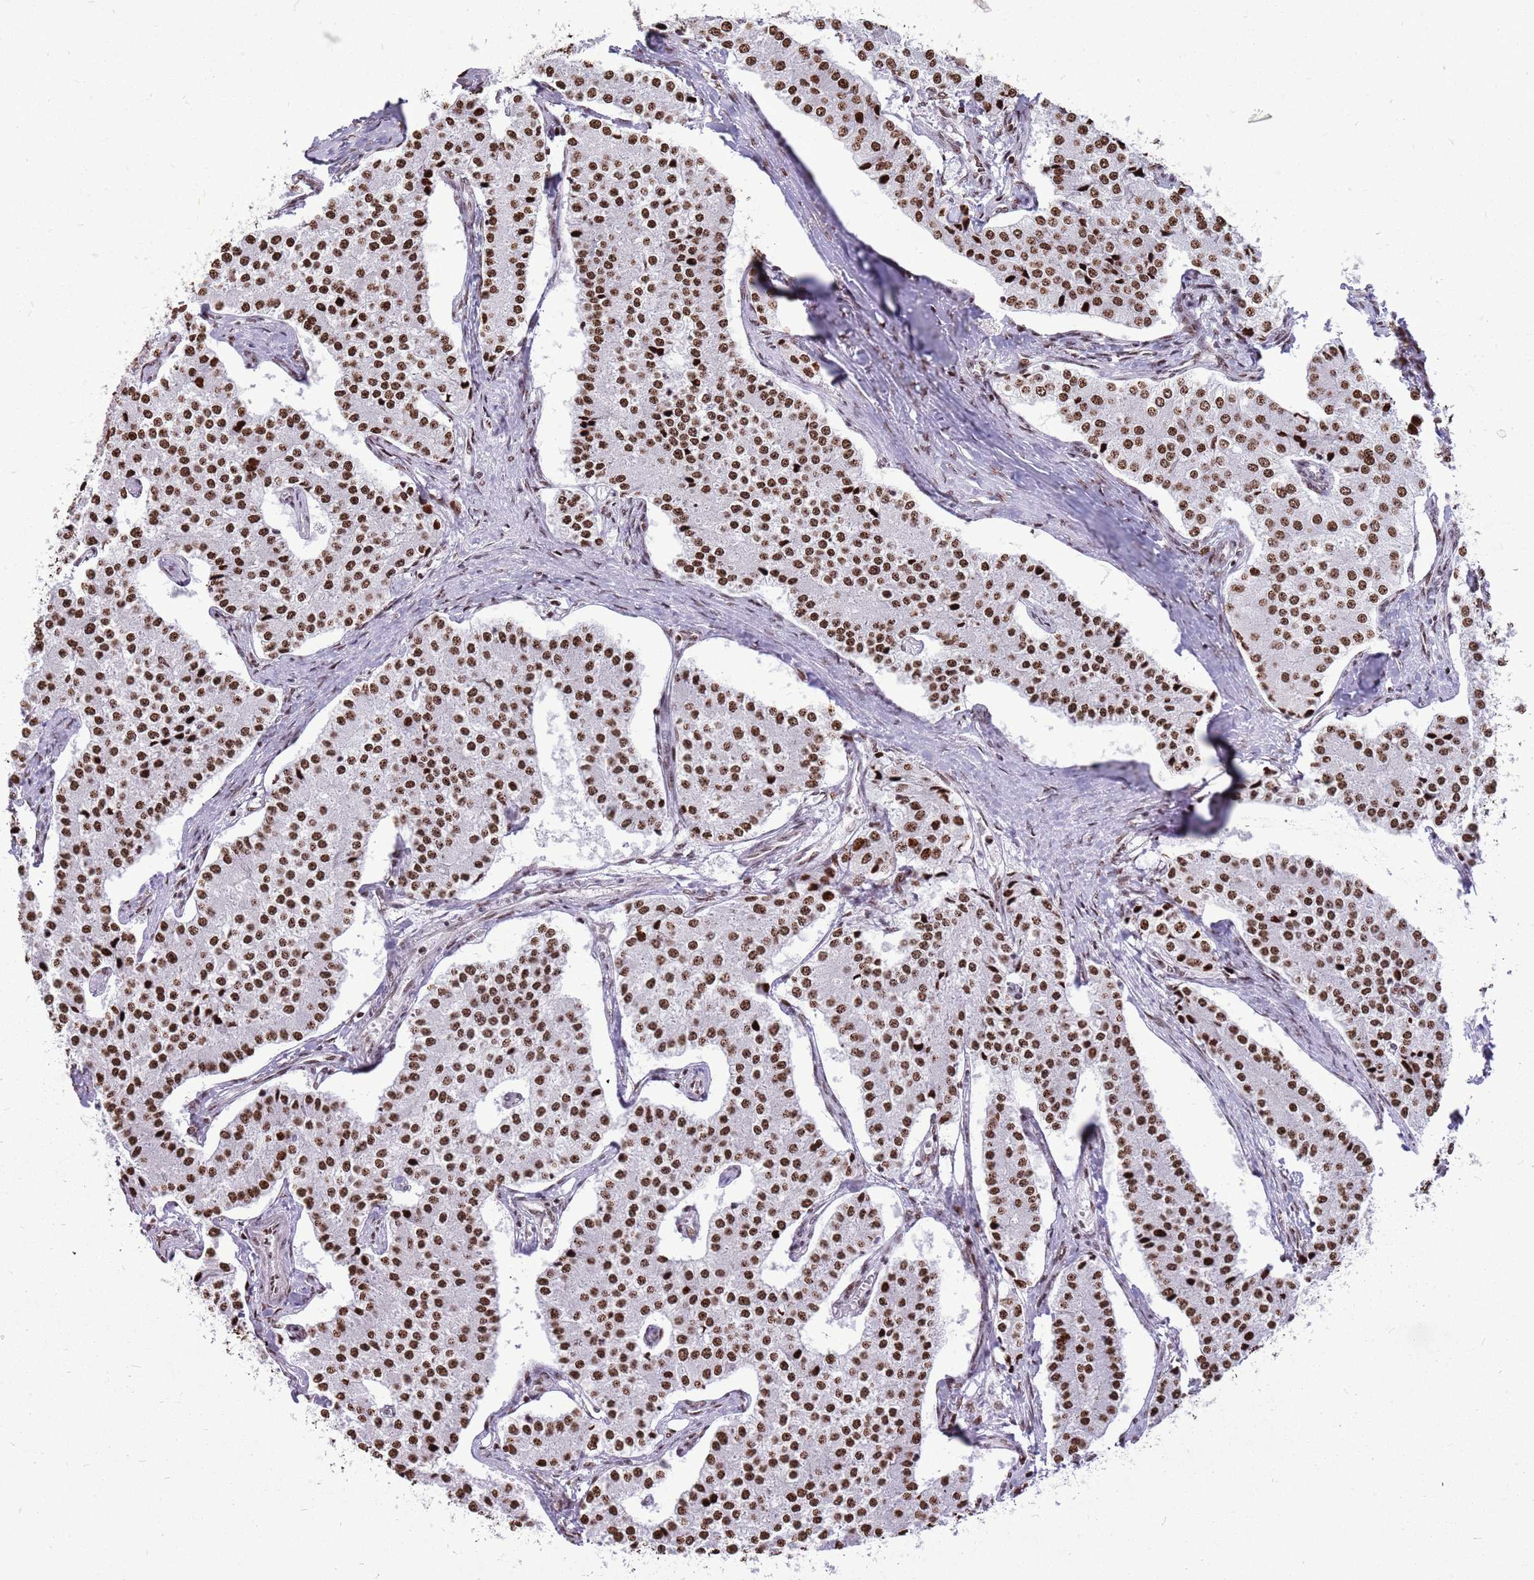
{"staining": {"intensity": "strong", "quantity": ">75%", "location": "nuclear"}, "tissue": "carcinoid", "cell_type": "Tumor cells", "image_type": "cancer", "snomed": [{"axis": "morphology", "description": "Carcinoid, malignant, NOS"}, {"axis": "topography", "description": "Colon"}], "caption": "A high-resolution micrograph shows immunohistochemistry staining of carcinoid, which reveals strong nuclear expression in about >75% of tumor cells. (DAB (3,3'-diaminobenzidine) = brown stain, brightfield microscopy at high magnification).", "gene": "WASHC4", "patient": {"sex": "female", "age": 52}}